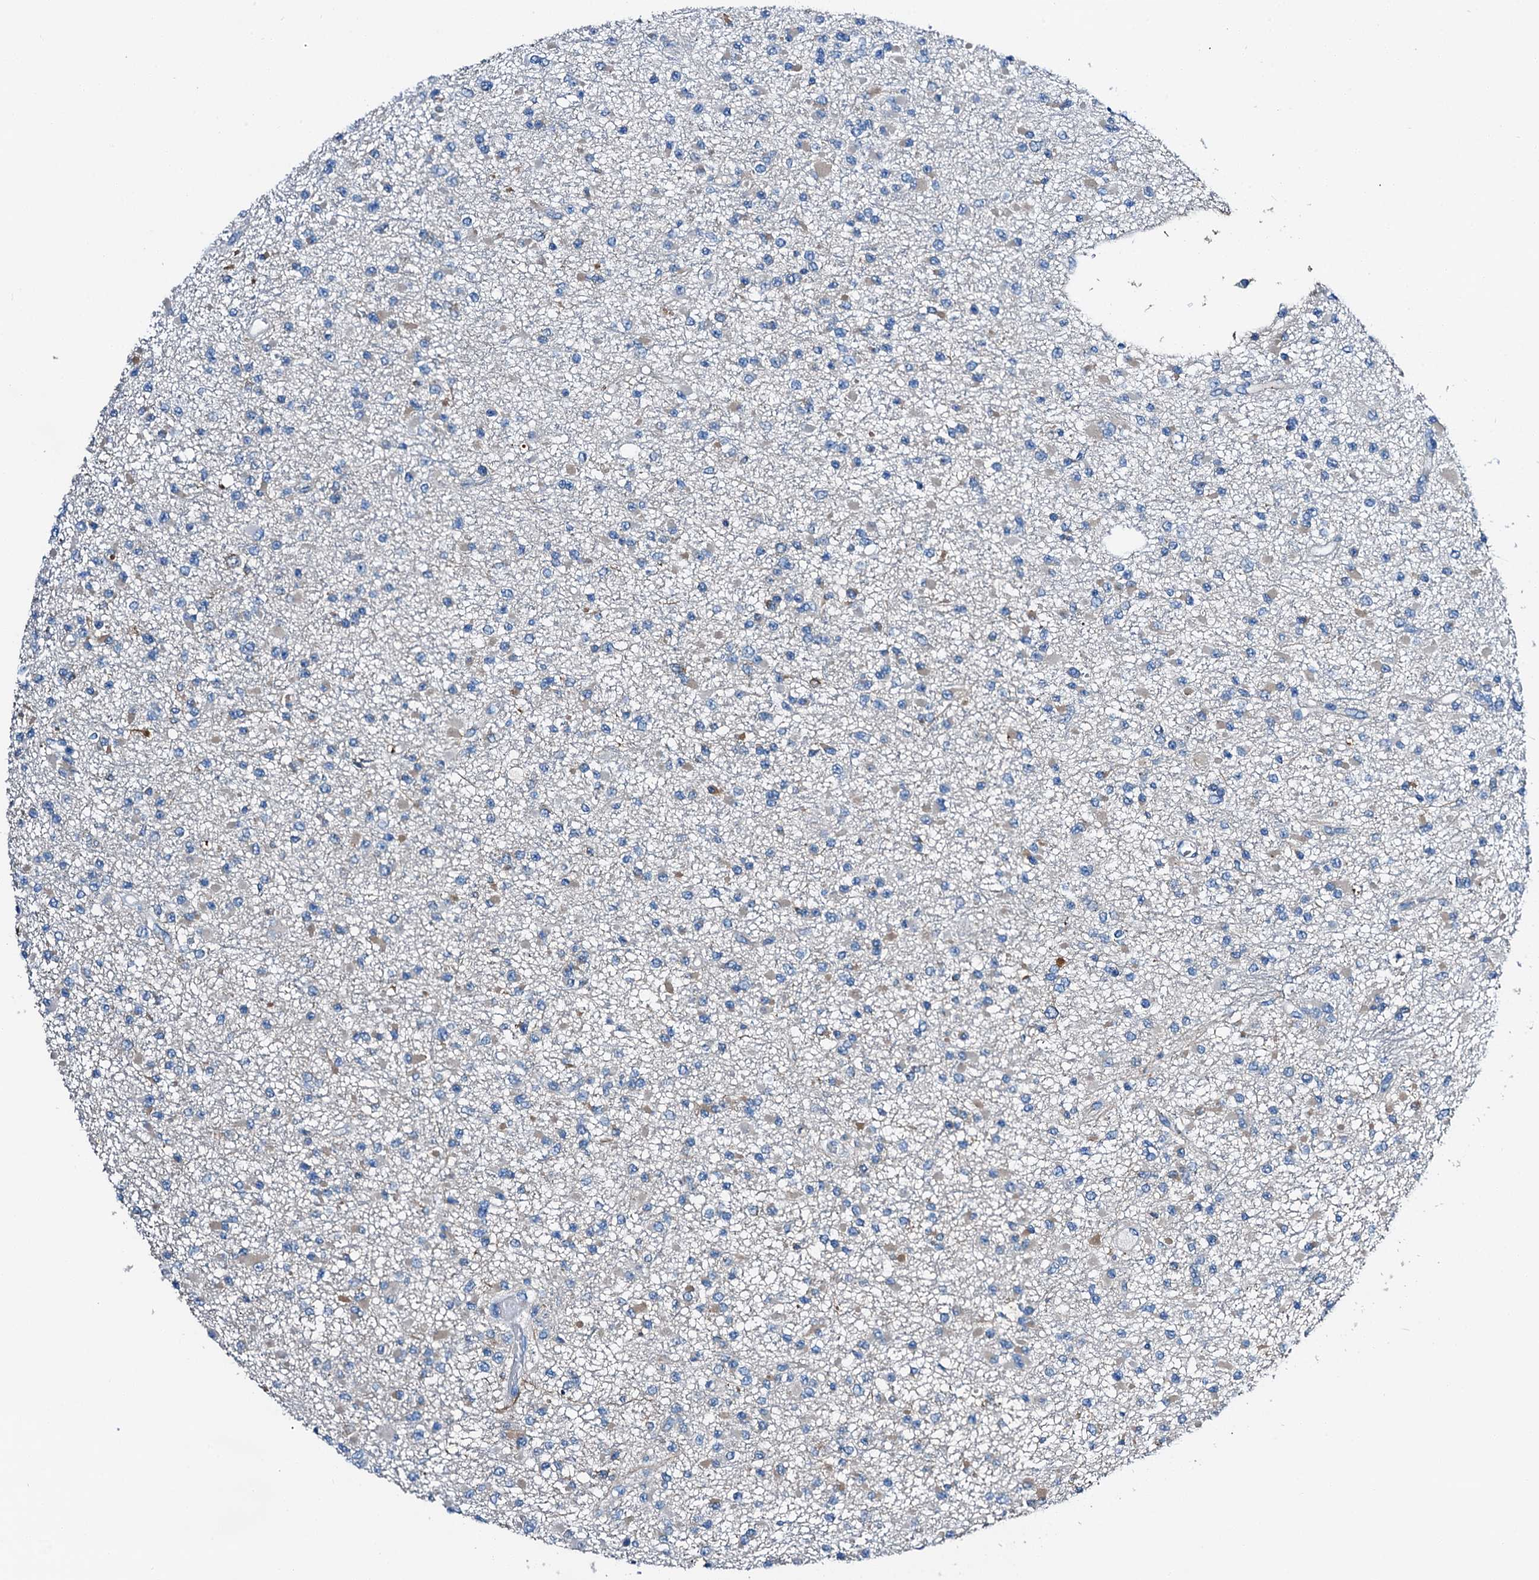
{"staining": {"intensity": "negative", "quantity": "none", "location": "none"}, "tissue": "glioma", "cell_type": "Tumor cells", "image_type": "cancer", "snomed": [{"axis": "morphology", "description": "Glioma, malignant, Low grade"}, {"axis": "topography", "description": "Brain"}], "caption": "This is an immunohistochemistry (IHC) photomicrograph of glioma. There is no expression in tumor cells.", "gene": "C1QTNF4", "patient": {"sex": "female", "age": 22}}